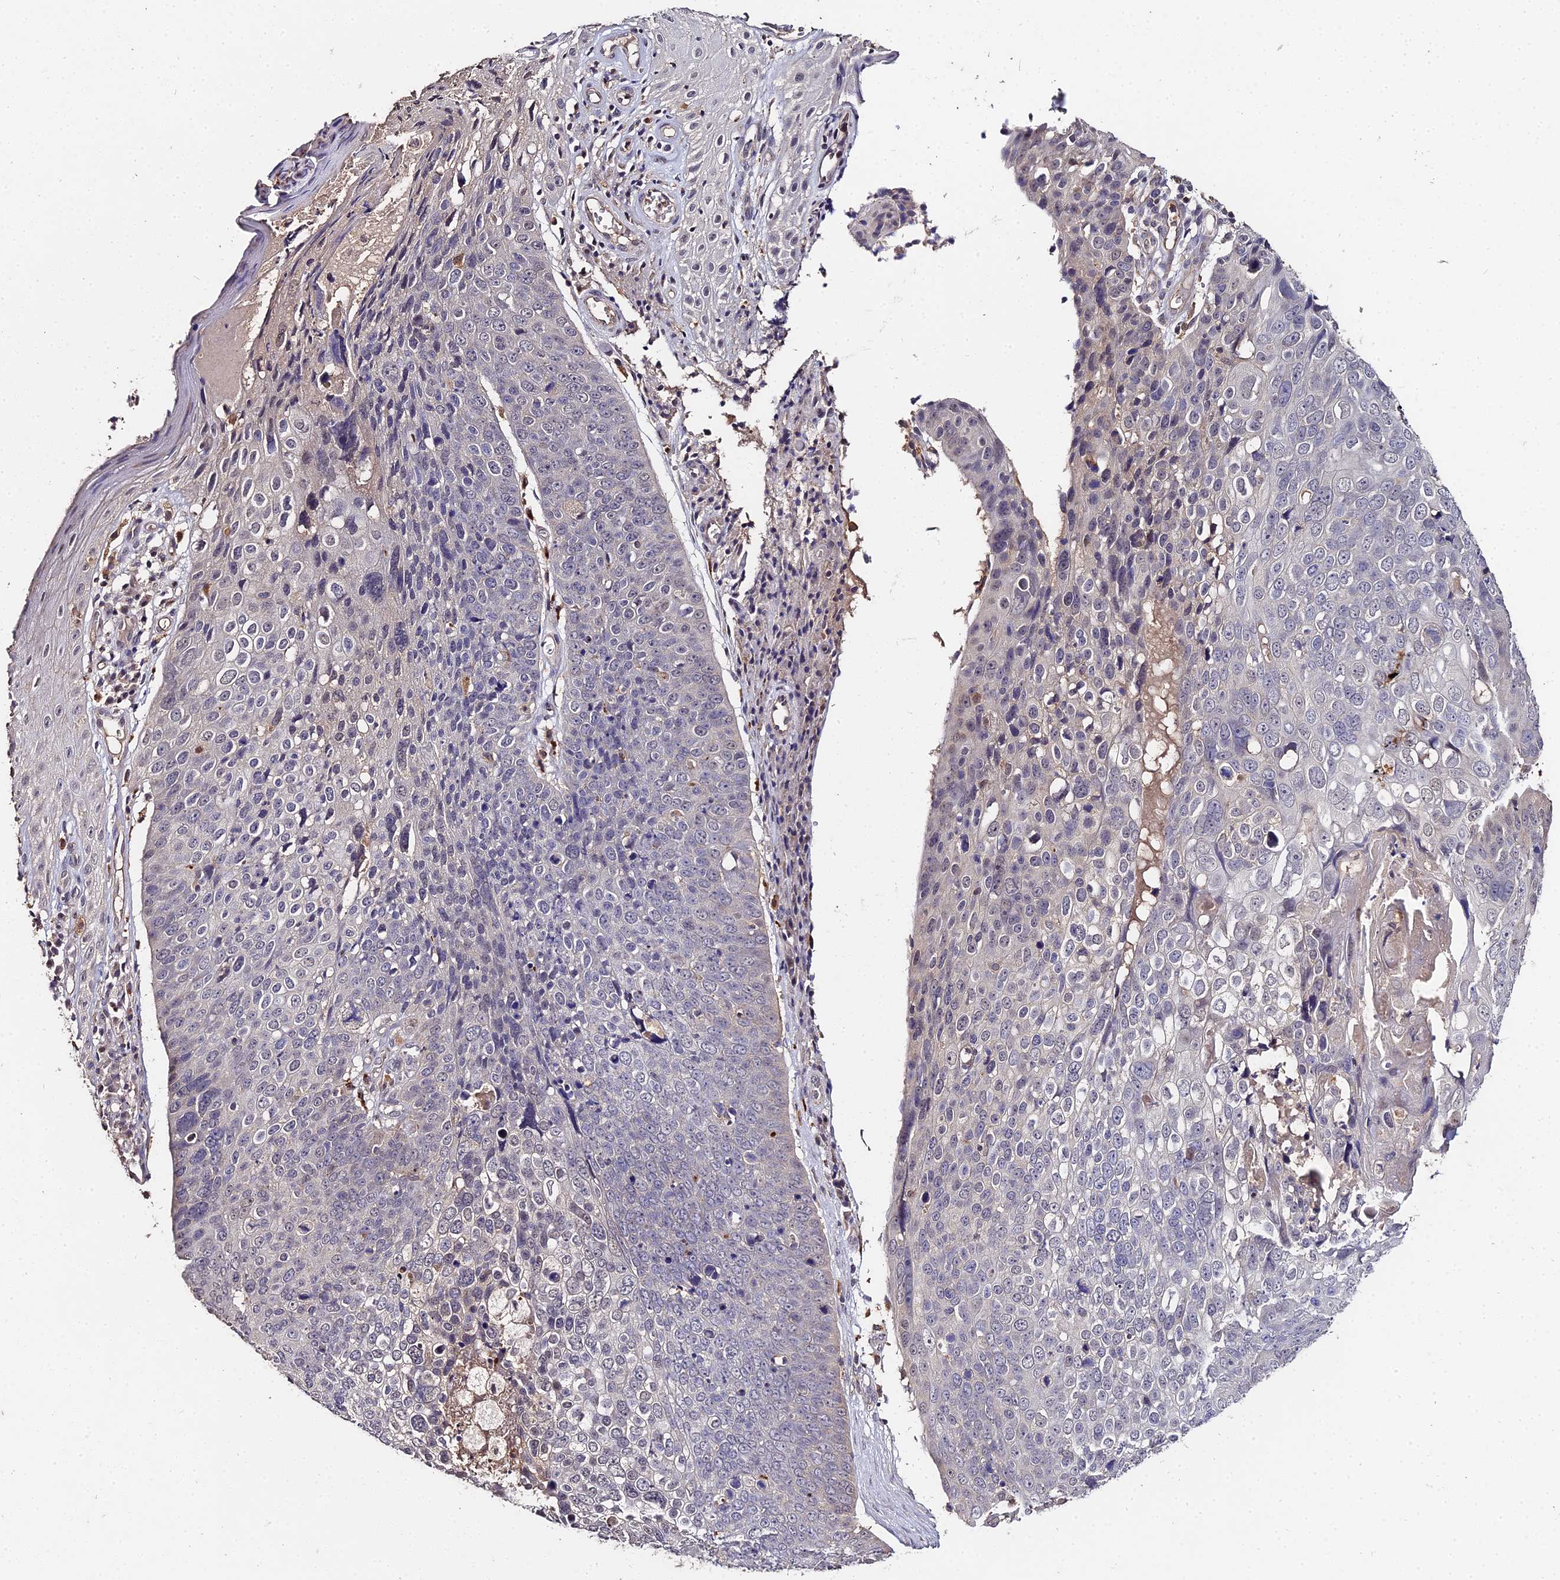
{"staining": {"intensity": "negative", "quantity": "none", "location": "none"}, "tissue": "skin cancer", "cell_type": "Tumor cells", "image_type": "cancer", "snomed": [{"axis": "morphology", "description": "Squamous cell carcinoma, NOS"}, {"axis": "topography", "description": "Skin"}], "caption": "Tumor cells show no significant staining in skin cancer.", "gene": "LSM5", "patient": {"sex": "male", "age": 71}}